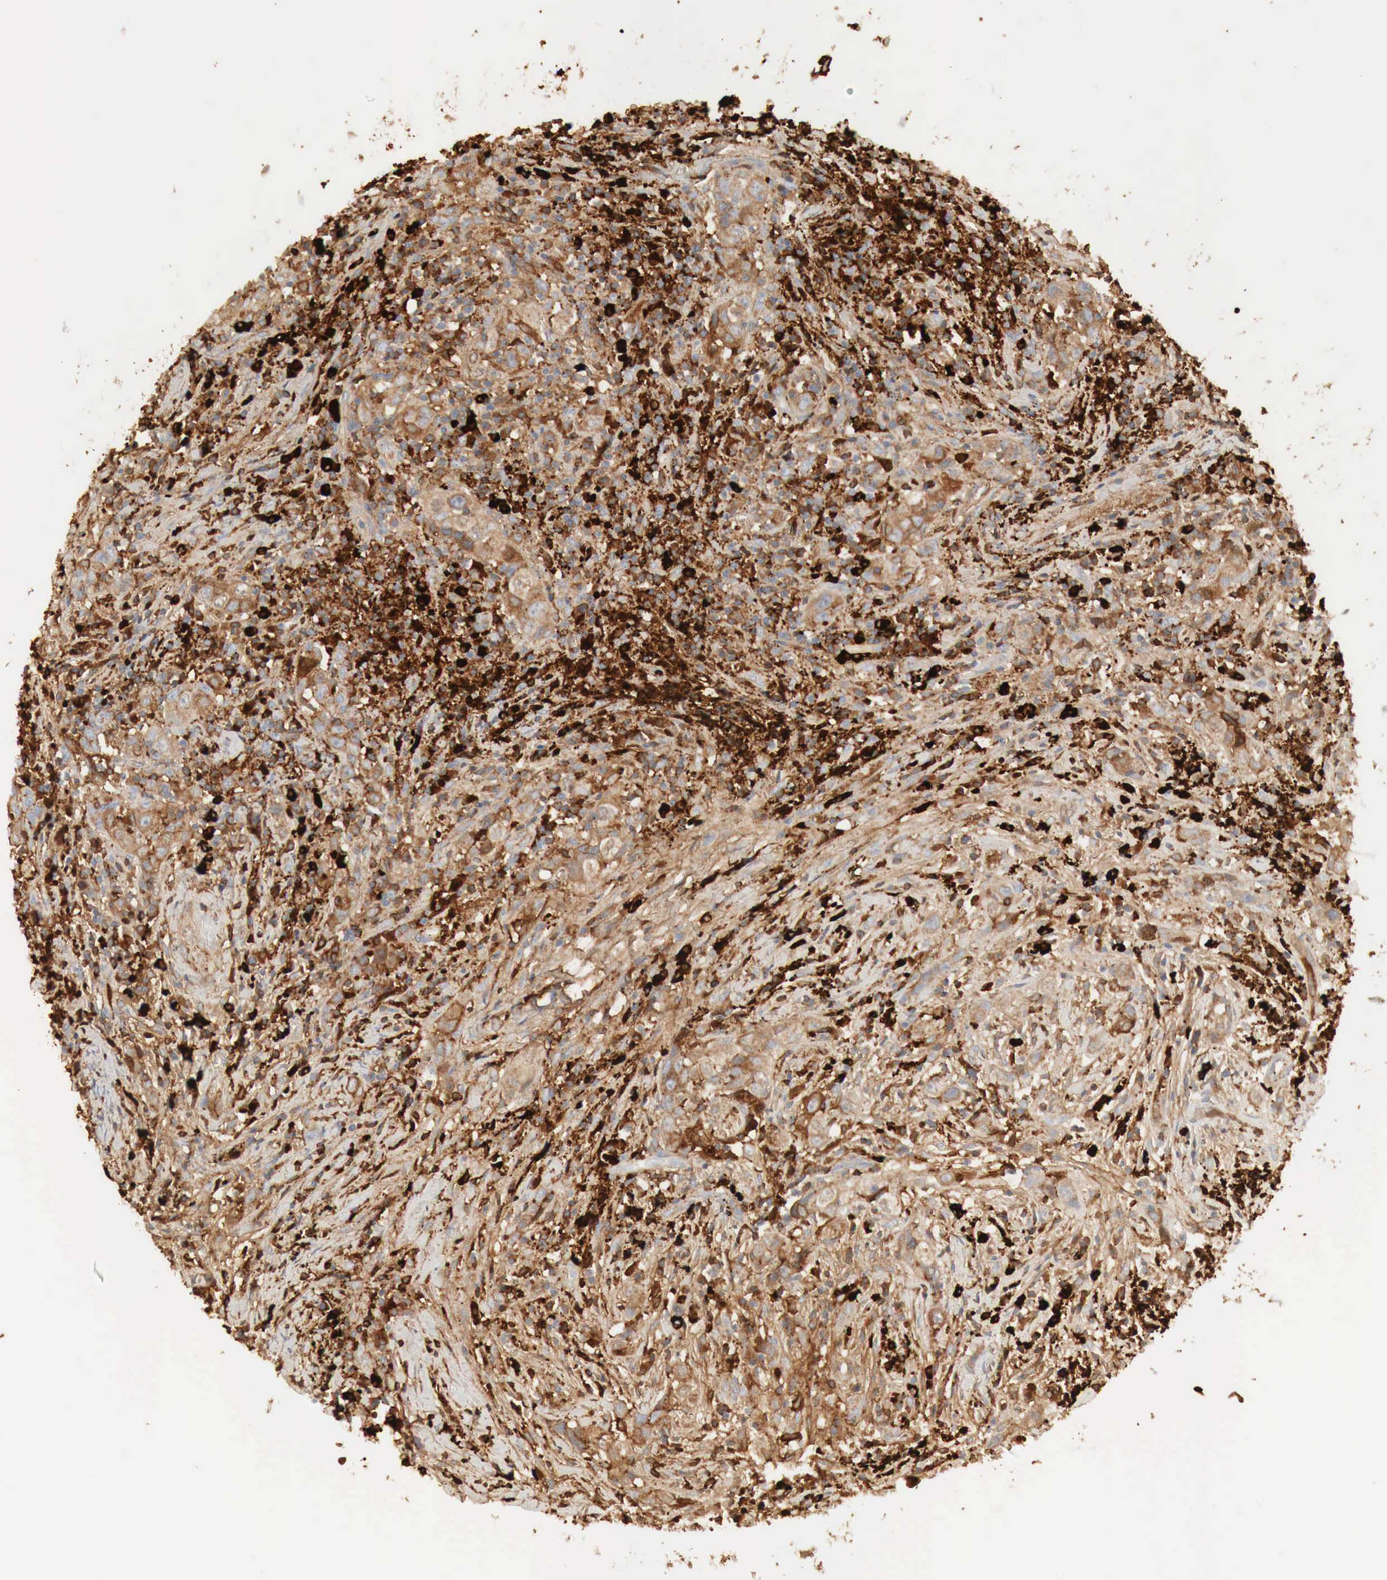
{"staining": {"intensity": "moderate", "quantity": ">75%", "location": "cytoplasmic/membranous"}, "tissue": "head and neck cancer", "cell_type": "Tumor cells", "image_type": "cancer", "snomed": [{"axis": "morphology", "description": "Squamous cell carcinoma, NOS"}, {"axis": "topography", "description": "Oral tissue"}, {"axis": "topography", "description": "Head-Neck"}], "caption": "Immunohistochemical staining of head and neck cancer (squamous cell carcinoma) exhibits moderate cytoplasmic/membranous protein expression in approximately >75% of tumor cells.", "gene": "IGLC3", "patient": {"sex": "female", "age": 82}}